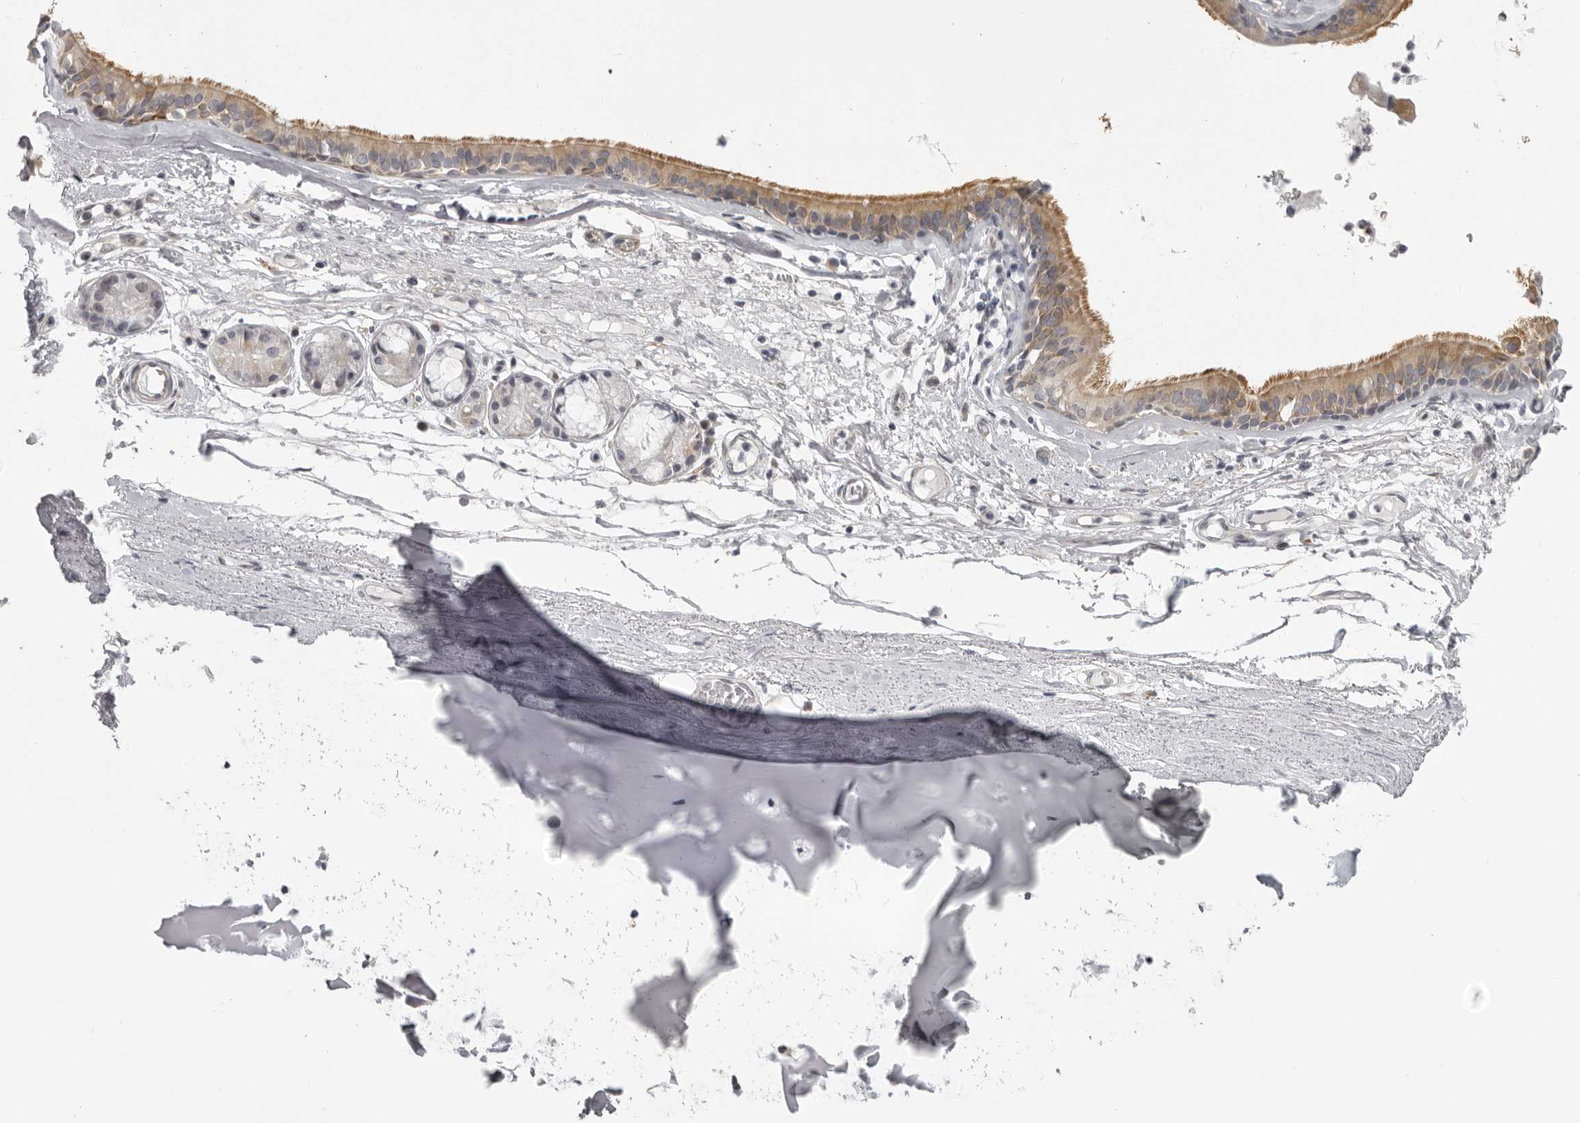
{"staining": {"intensity": "negative", "quantity": "none", "location": "none"}, "tissue": "adipose tissue", "cell_type": "Adipocytes", "image_type": "normal", "snomed": [{"axis": "morphology", "description": "Normal tissue, NOS"}, {"axis": "topography", "description": "Cartilage tissue"}], "caption": "Protein analysis of normal adipose tissue shows no significant positivity in adipocytes. (DAB immunohistochemistry (IHC) with hematoxylin counter stain).", "gene": "EPHA10", "patient": {"sex": "female", "age": 63}}